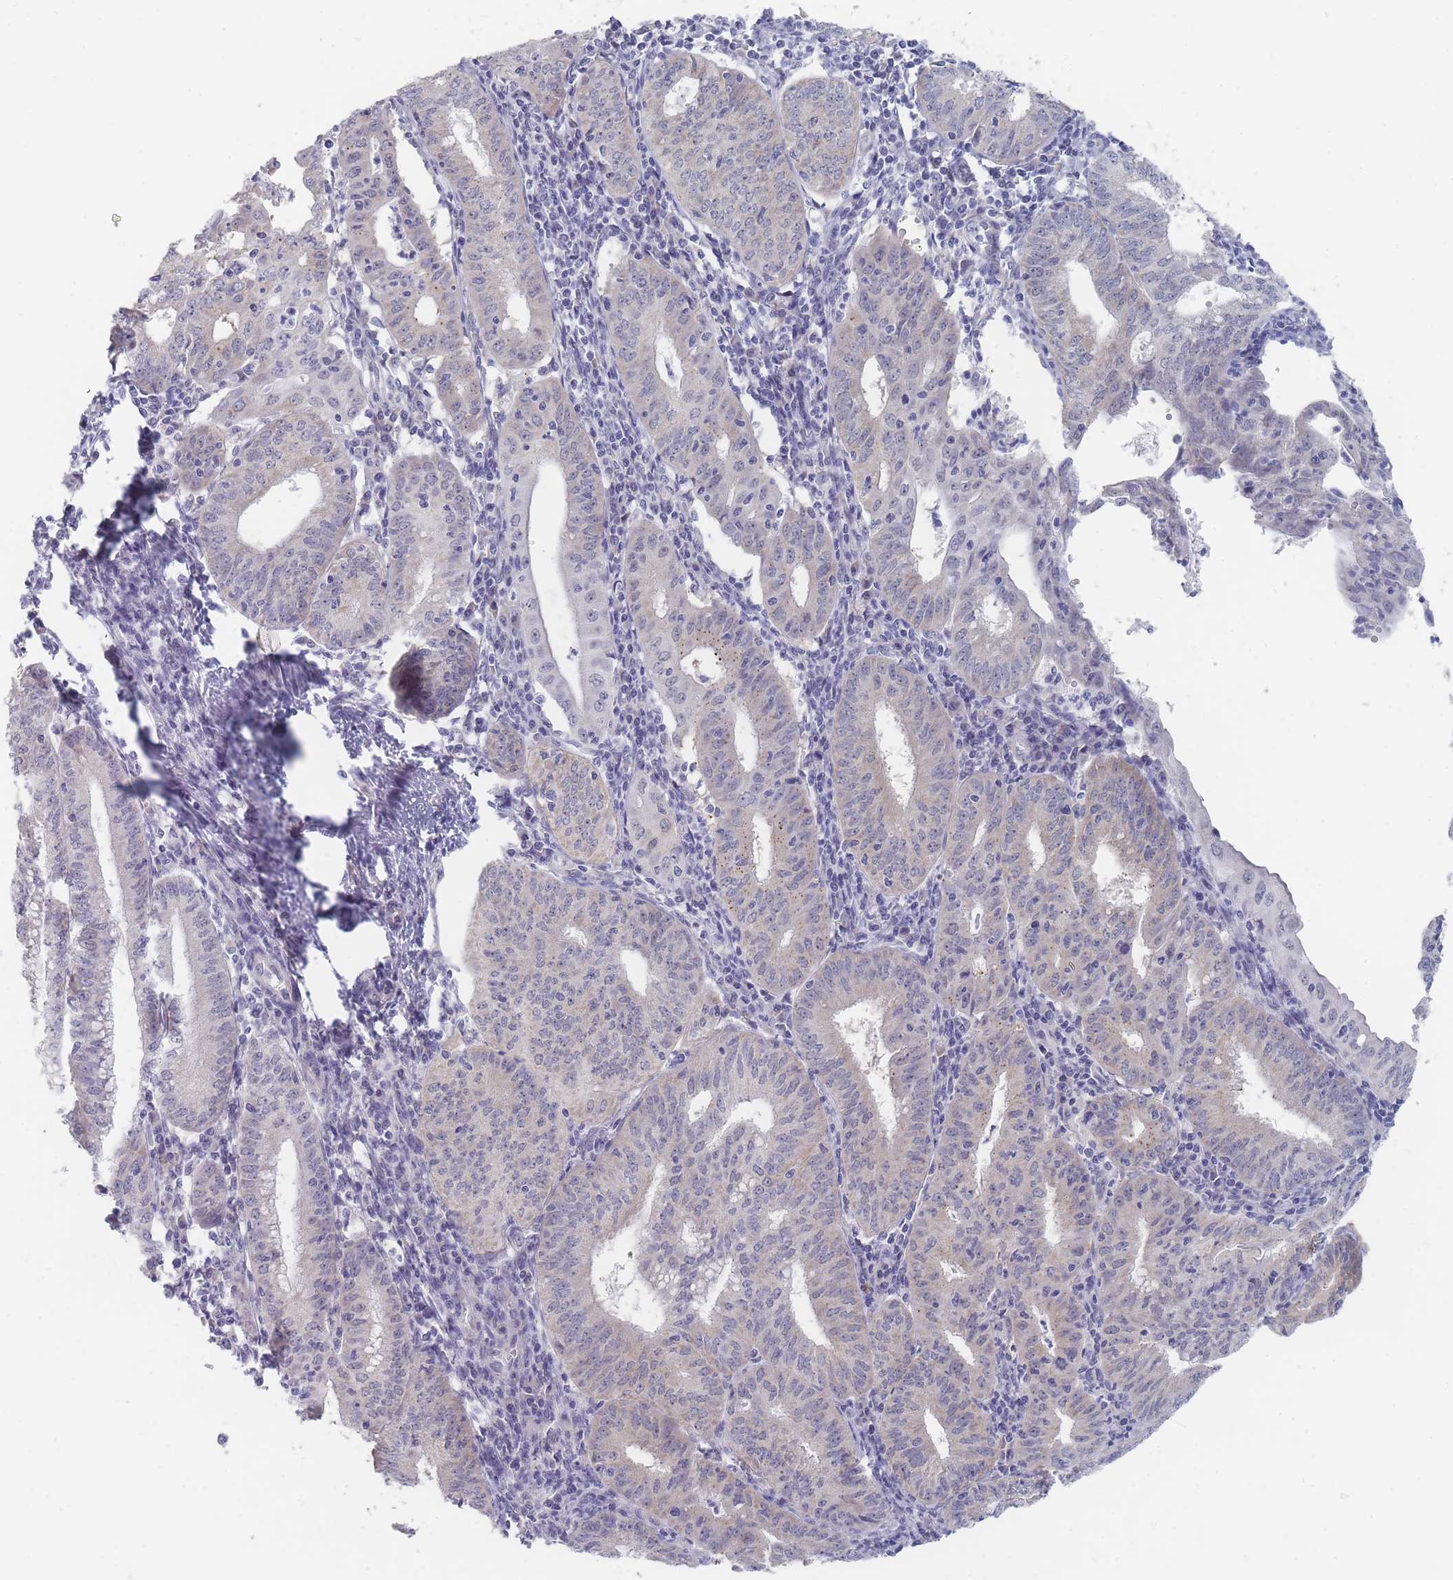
{"staining": {"intensity": "negative", "quantity": "none", "location": "none"}, "tissue": "endometrial cancer", "cell_type": "Tumor cells", "image_type": "cancer", "snomed": [{"axis": "morphology", "description": "Adenocarcinoma, NOS"}, {"axis": "topography", "description": "Endometrium"}], "caption": "DAB immunohistochemical staining of endometrial cancer (adenocarcinoma) shows no significant positivity in tumor cells.", "gene": "RNF8", "patient": {"sex": "female", "age": 60}}